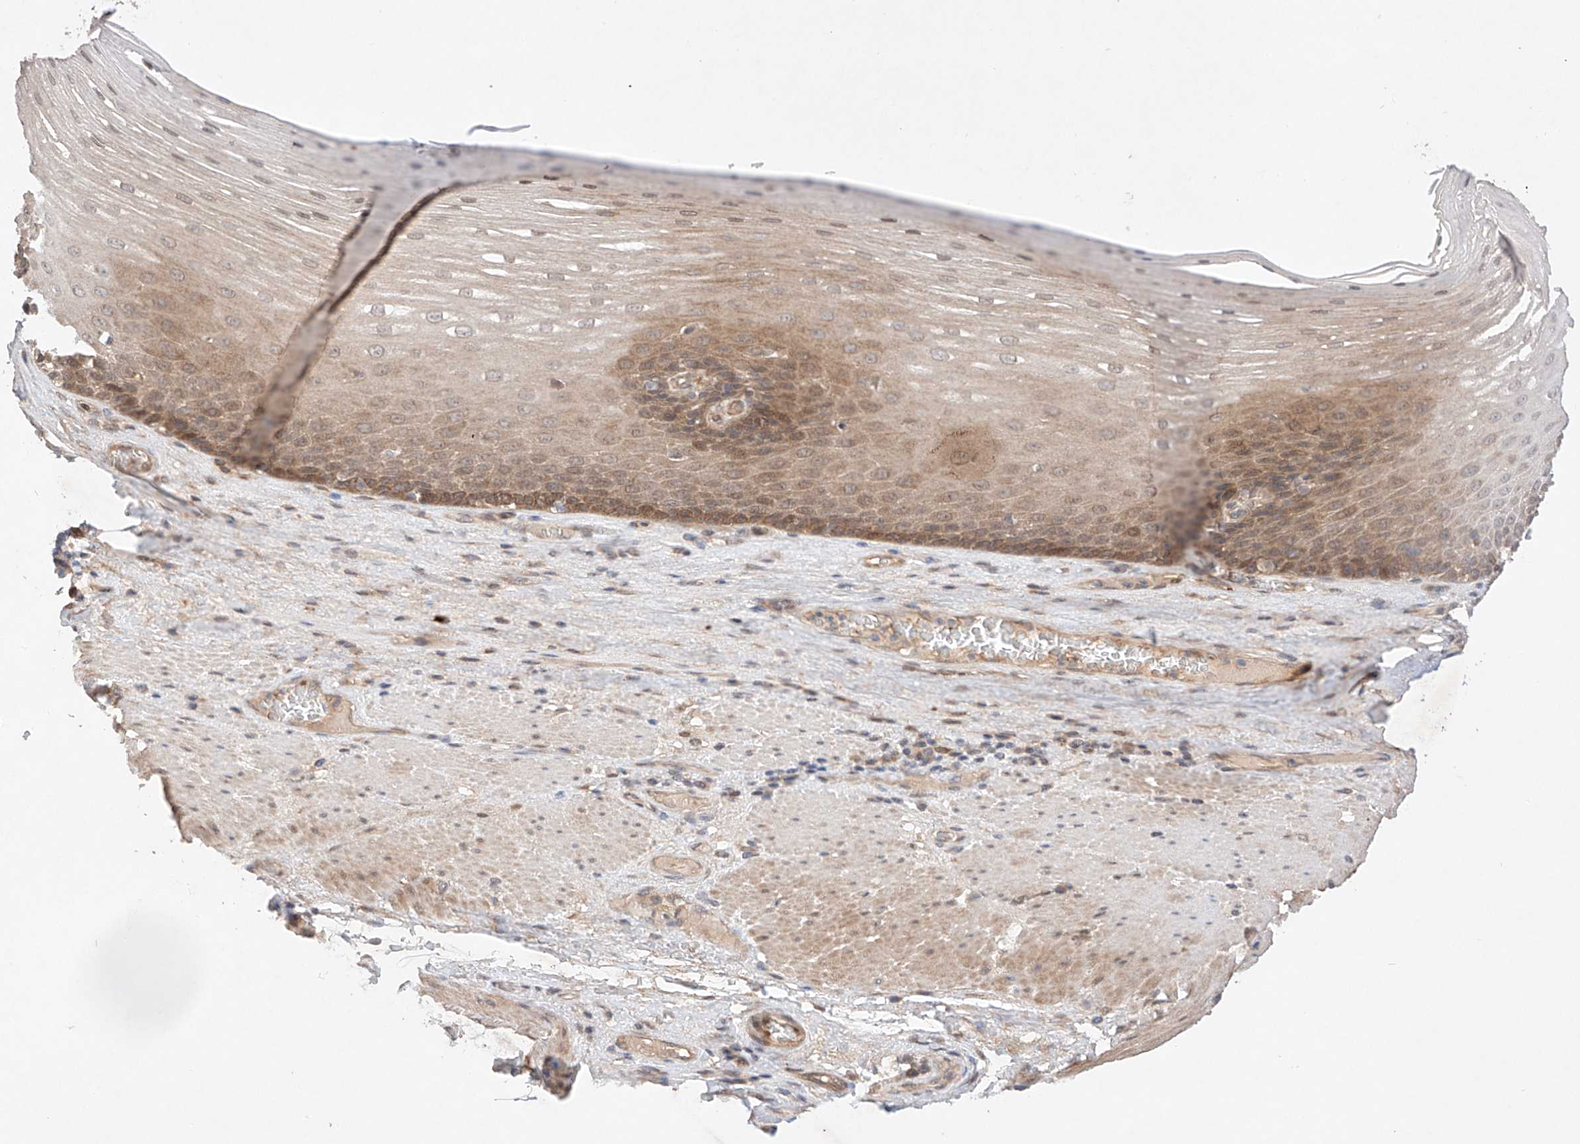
{"staining": {"intensity": "moderate", "quantity": "25%-75%", "location": "cytoplasmic/membranous,nuclear"}, "tissue": "esophagus", "cell_type": "Squamous epithelial cells", "image_type": "normal", "snomed": [{"axis": "morphology", "description": "Normal tissue, NOS"}, {"axis": "topography", "description": "Esophagus"}], "caption": "The photomicrograph demonstrates staining of benign esophagus, revealing moderate cytoplasmic/membranous,nuclear protein staining (brown color) within squamous epithelial cells.", "gene": "ZNF124", "patient": {"sex": "male", "age": 62}}